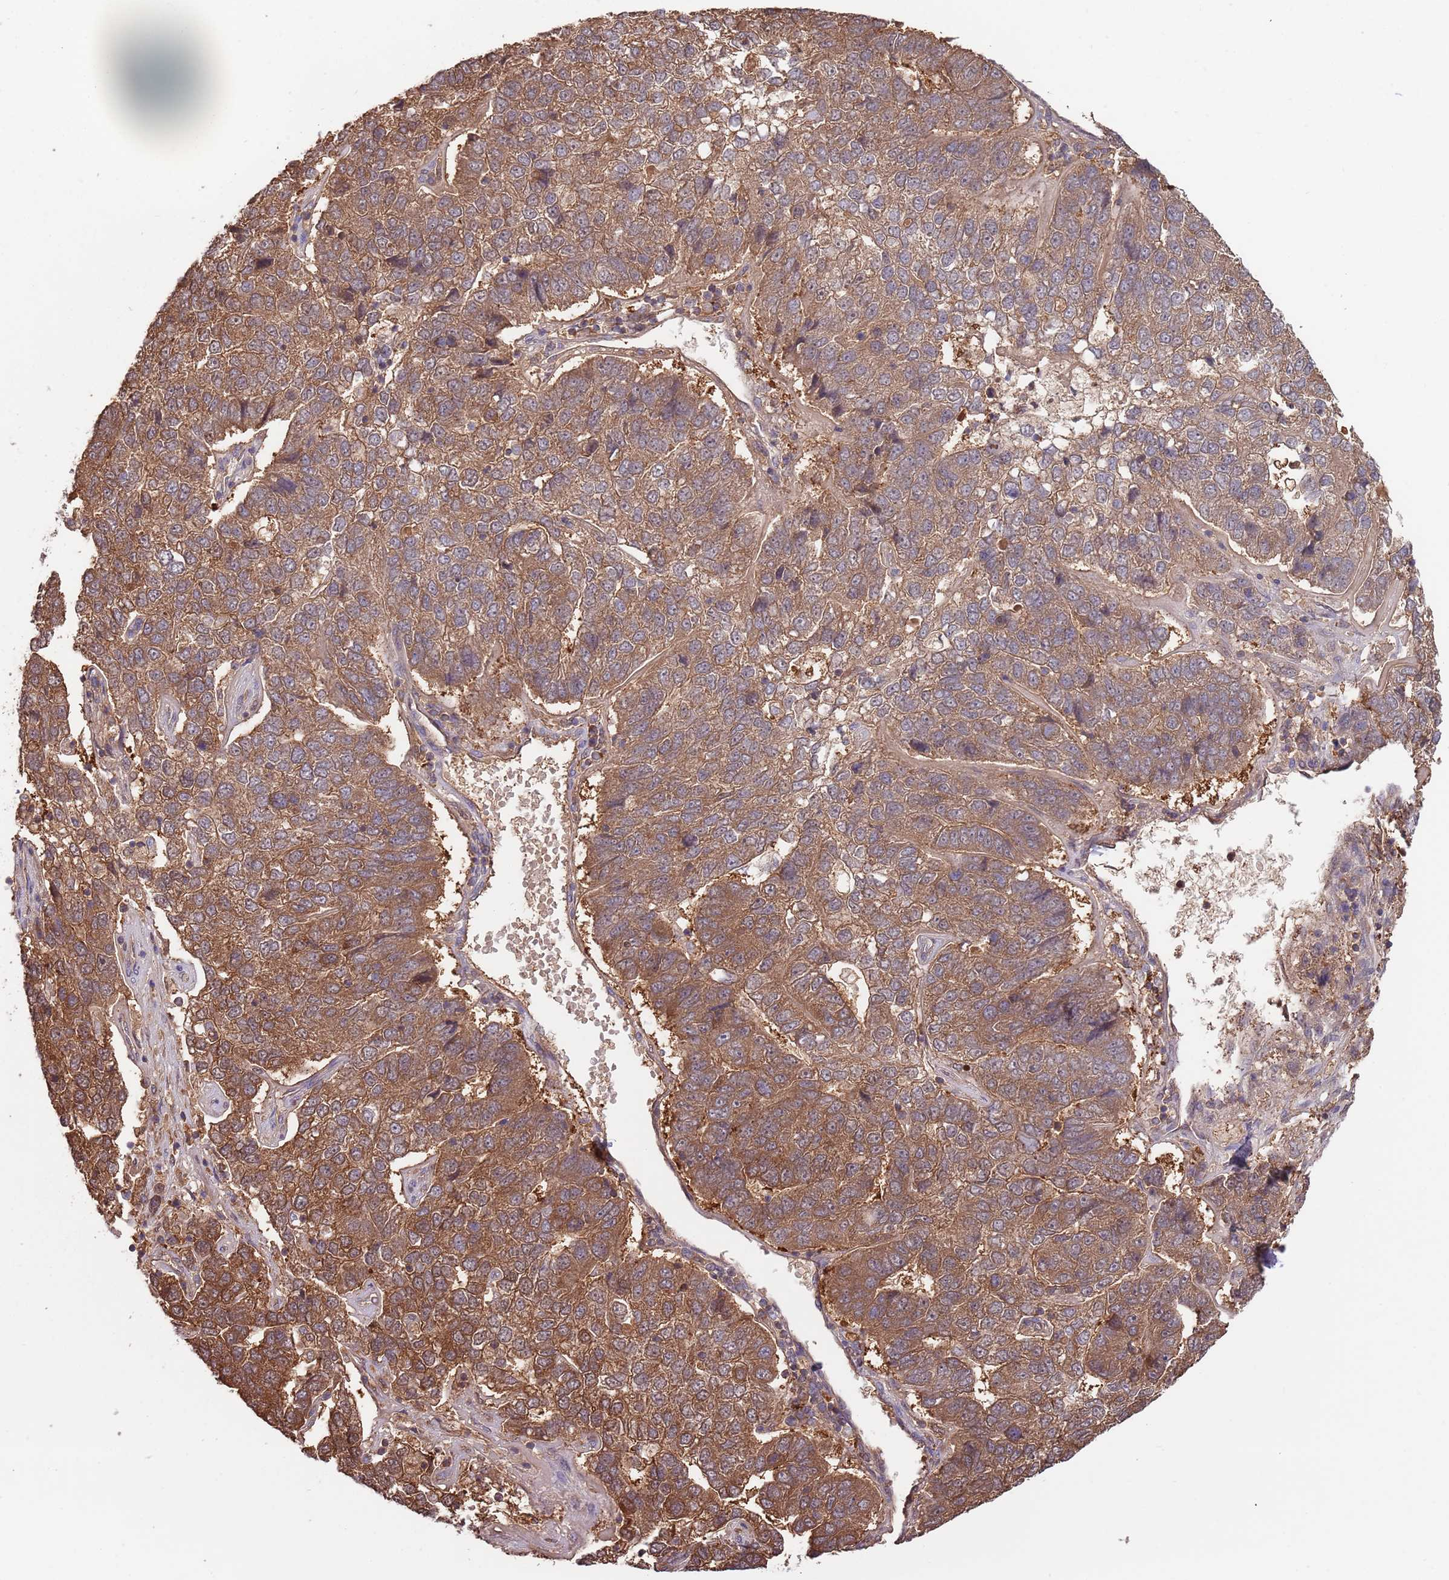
{"staining": {"intensity": "moderate", "quantity": ">75%", "location": "cytoplasmic/membranous"}, "tissue": "pancreatic cancer", "cell_type": "Tumor cells", "image_type": "cancer", "snomed": [{"axis": "morphology", "description": "Adenocarcinoma, NOS"}, {"axis": "topography", "description": "Pancreas"}], "caption": "Immunohistochemistry (IHC) image of adenocarcinoma (pancreatic) stained for a protein (brown), which reveals medium levels of moderate cytoplasmic/membranous positivity in approximately >75% of tumor cells.", "gene": "GSDMD", "patient": {"sex": "female", "age": 61}}